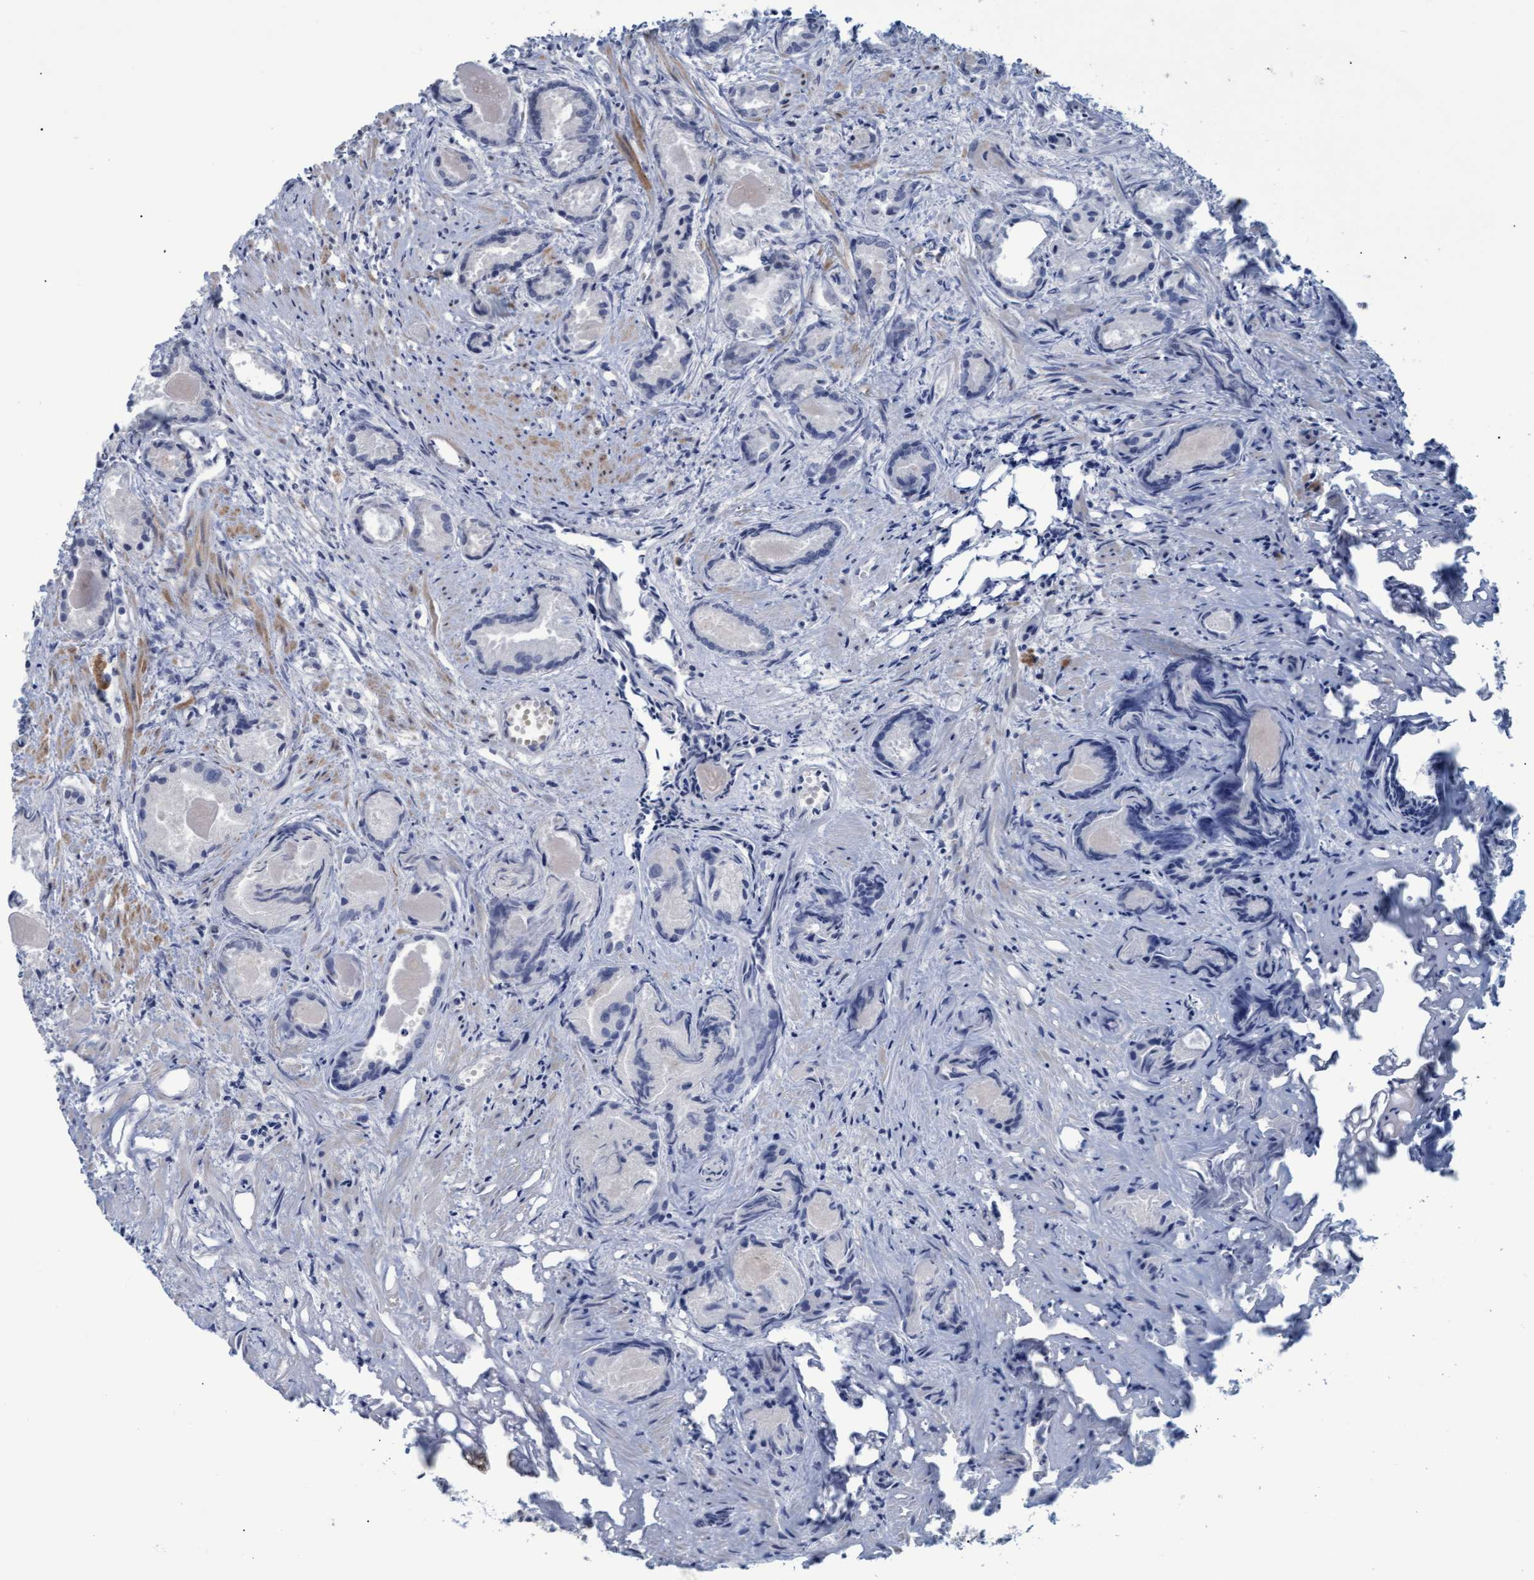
{"staining": {"intensity": "negative", "quantity": "none", "location": "none"}, "tissue": "prostate cancer", "cell_type": "Tumor cells", "image_type": "cancer", "snomed": [{"axis": "morphology", "description": "Adenocarcinoma, Low grade"}, {"axis": "topography", "description": "Prostate"}], "caption": "Tumor cells are negative for brown protein staining in prostate cancer (low-grade adenocarcinoma). The staining is performed using DAB (3,3'-diaminobenzidine) brown chromogen with nuclei counter-stained in using hematoxylin.", "gene": "SSTR3", "patient": {"sex": "male", "age": 72}}